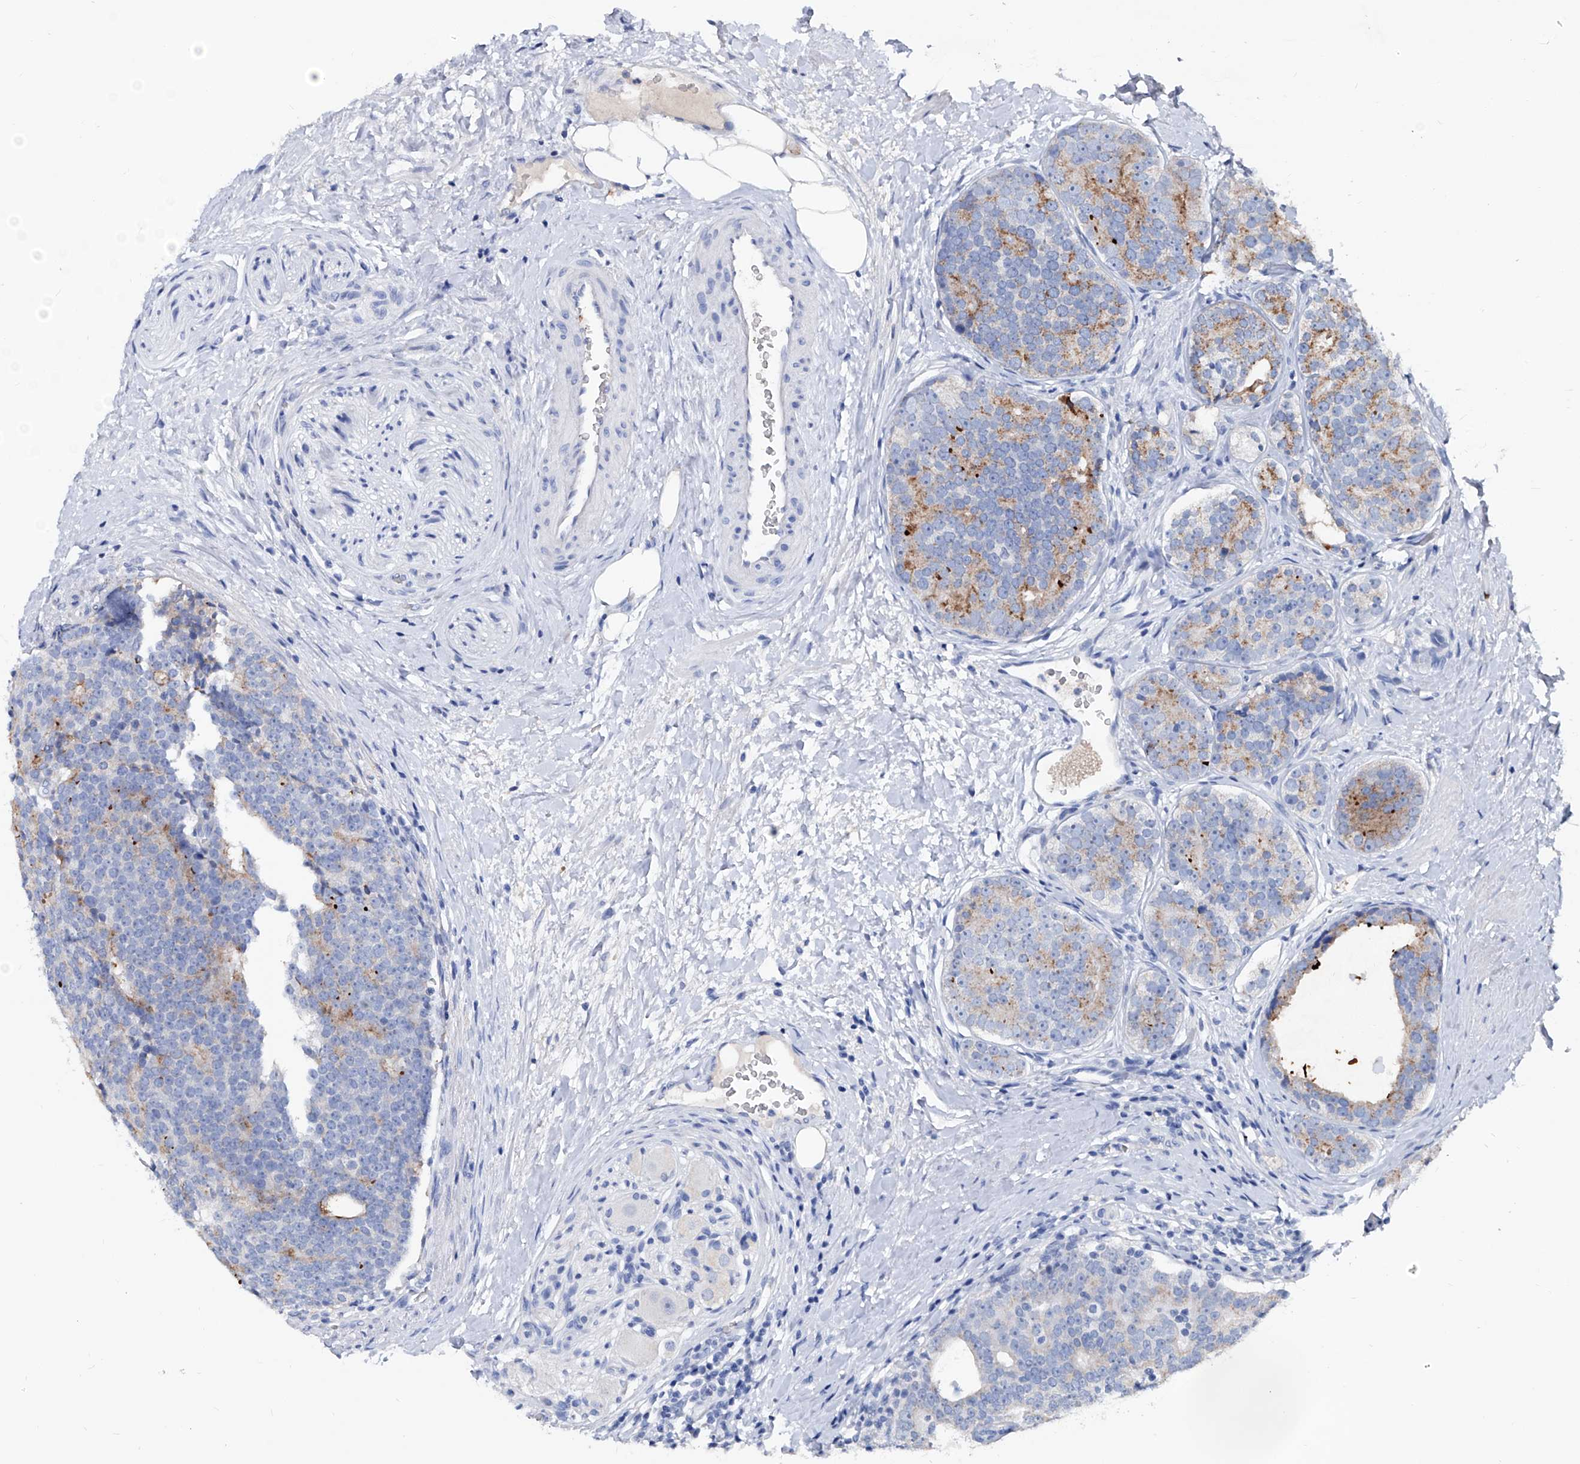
{"staining": {"intensity": "moderate", "quantity": "<25%", "location": "cytoplasmic/membranous"}, "tissue": "prostate cancer", "cell_type": "Tumor cells", "image_type": "cancer", "snomed": [{"axis": "morphology", "description": "Adenocarcinoma, High grade"}, {"axis": "topography", "description": "Prostate"}], "caption": "Immunohistochemistry staining of prostate cancer (high-grade adenocarcinoma), which demonstrates low levels of moderate cytoplasmic/membranous expression in approximately <25% of tumor cells indicating moderate cytoplasmic/membranous protein positivity. The staining was performed using DAB (3,3'-diaminobenzidine) (brown) for protein detection and nuclei were counterstained in hematoxylin (blue).", "gene": "KLHL17", "patient": {"sex": "male", "age": 56}}